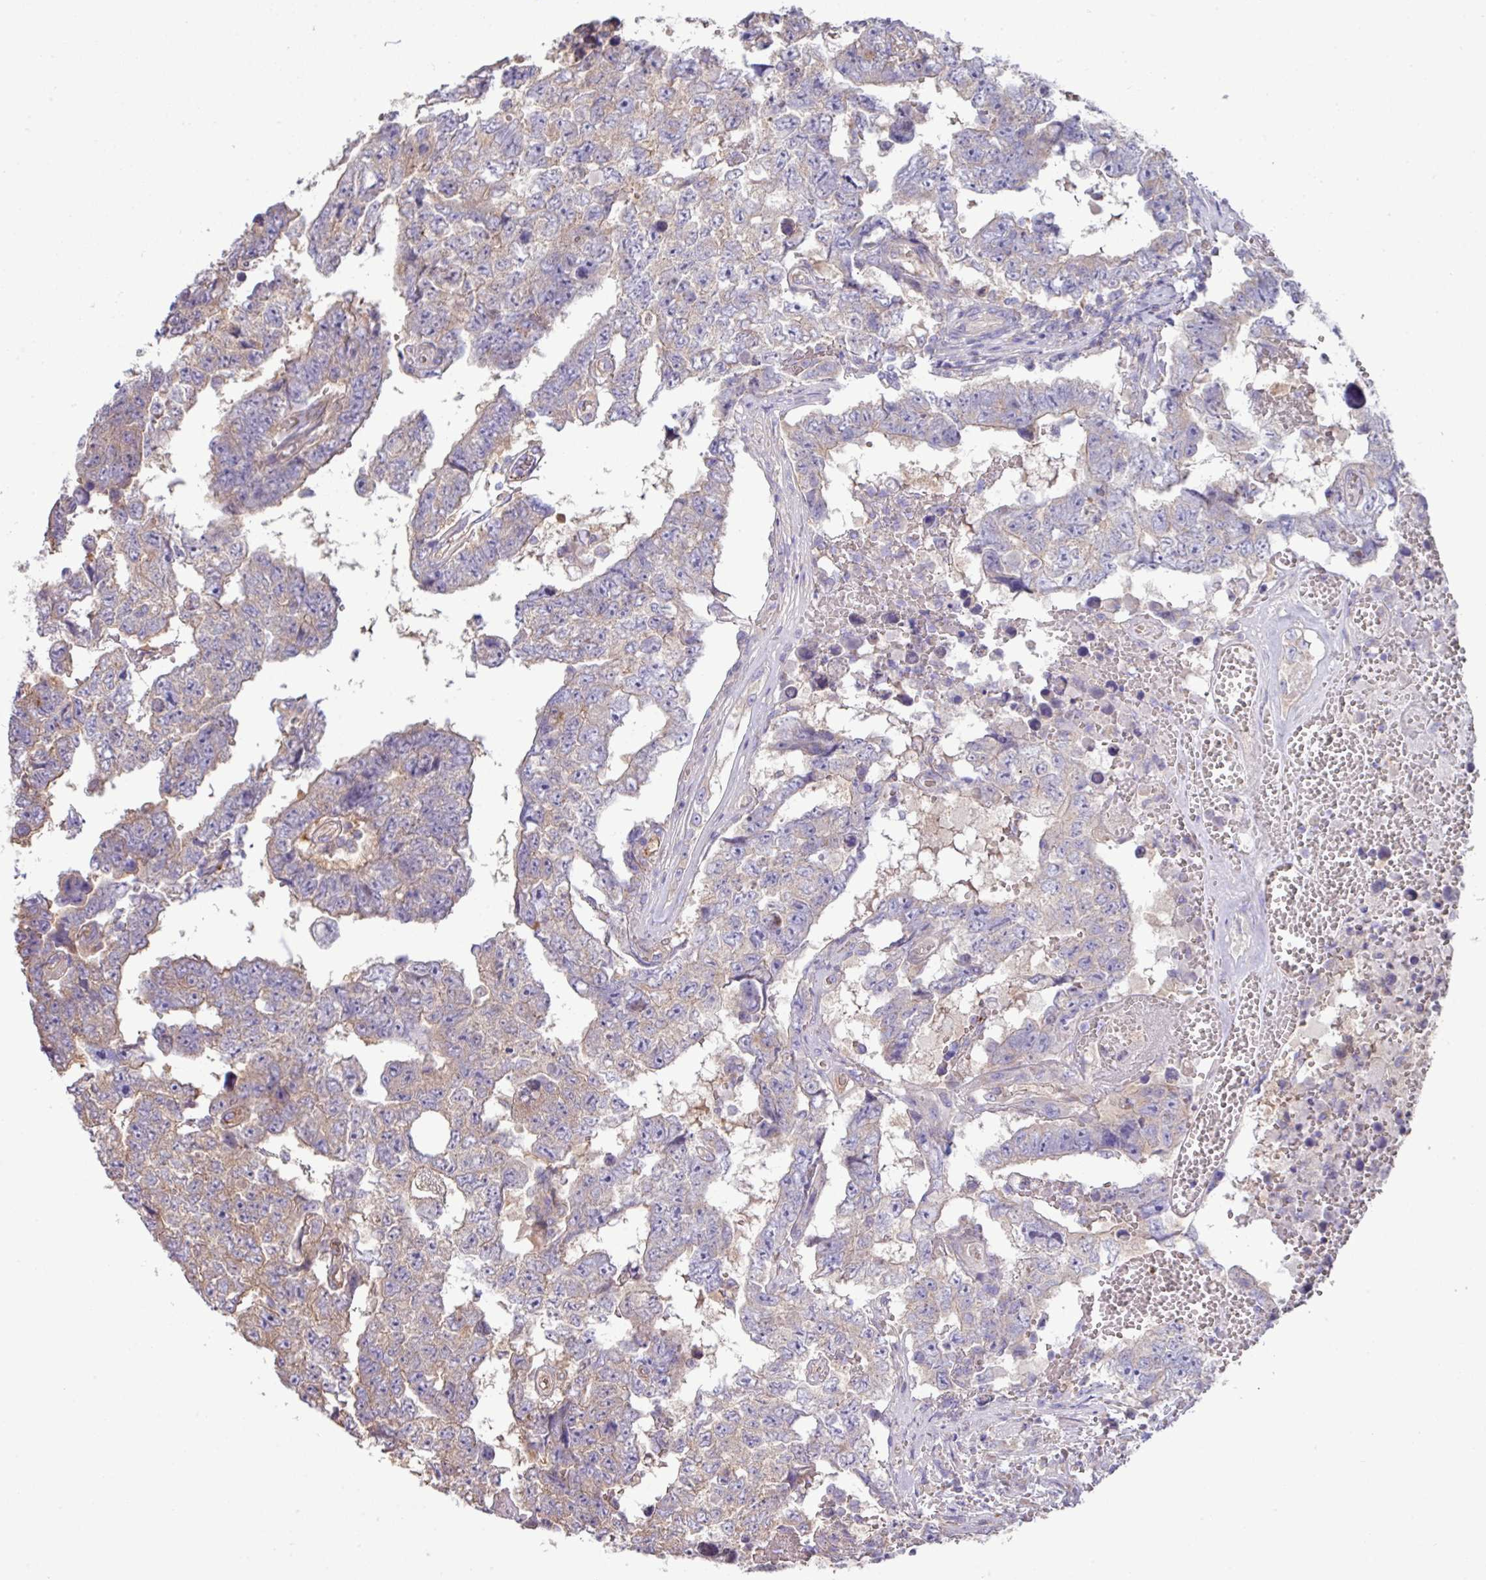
{"staining": {"intensity": "weak", "quantity": "25%-75%", "location": "cytoplasmic/membranous"}, "tissue": "testis cancer", "cell_type": "Tumor cells", "image_type": "cancer", "snomed": [{"axis": "morphology", "description": "Carcinoma, Embryonal, NOS"}, {"axis": "topography", "description": "Testis"}], "caption": "Testis cancer tissue exhibits weak cytoplasmic/membranous positivity in about 25%-75% of tumor cells, visualized by immunohistochemistry.", "gene": "PPM1J", "patient": {"sex": "male", "age": 25}}